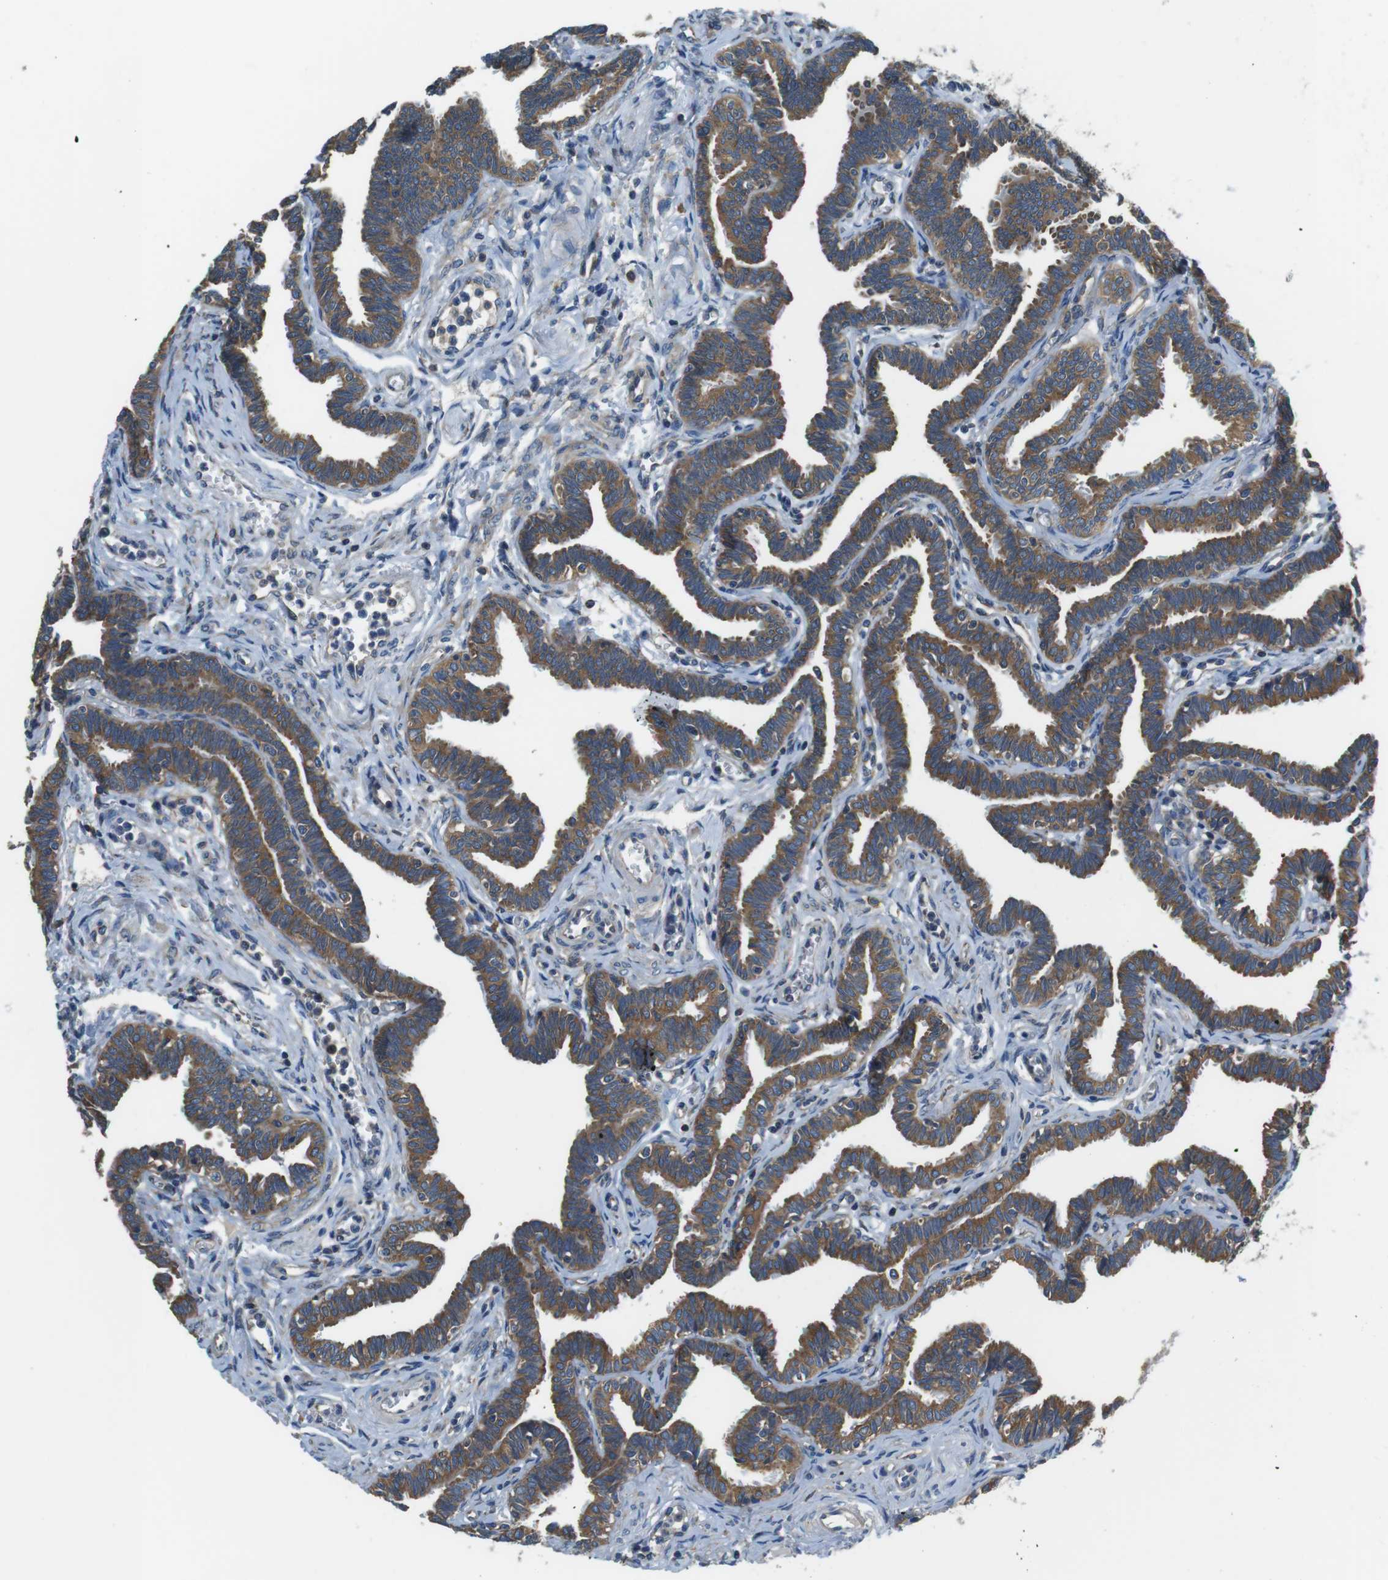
{"staining": {"intensity": "moderate", "quantity": ">75%", "location": "cytoplasmic/membranous"}, "tissue": "fallopian tube", "cell_type": "Glandular cells", "image_type": "normal", "snomed": [{"axis": "morphology", "description": "Normal tissue, NOS"}, {"axis": "topography", "description": "Fallopian tube"}, {"axis": "topography", "description": "Ovary"}], "caption": "Protein expression by immunohistochemistry displays moderate cytoplasmic/membranous positivity in approximately >75% of glandular cells in normal fallopian tube. (DAB = brown stain, brightfield microscopy at high magnification).", "gene": "DENND4C", "patient": {"sex": "female", "age": 23}}